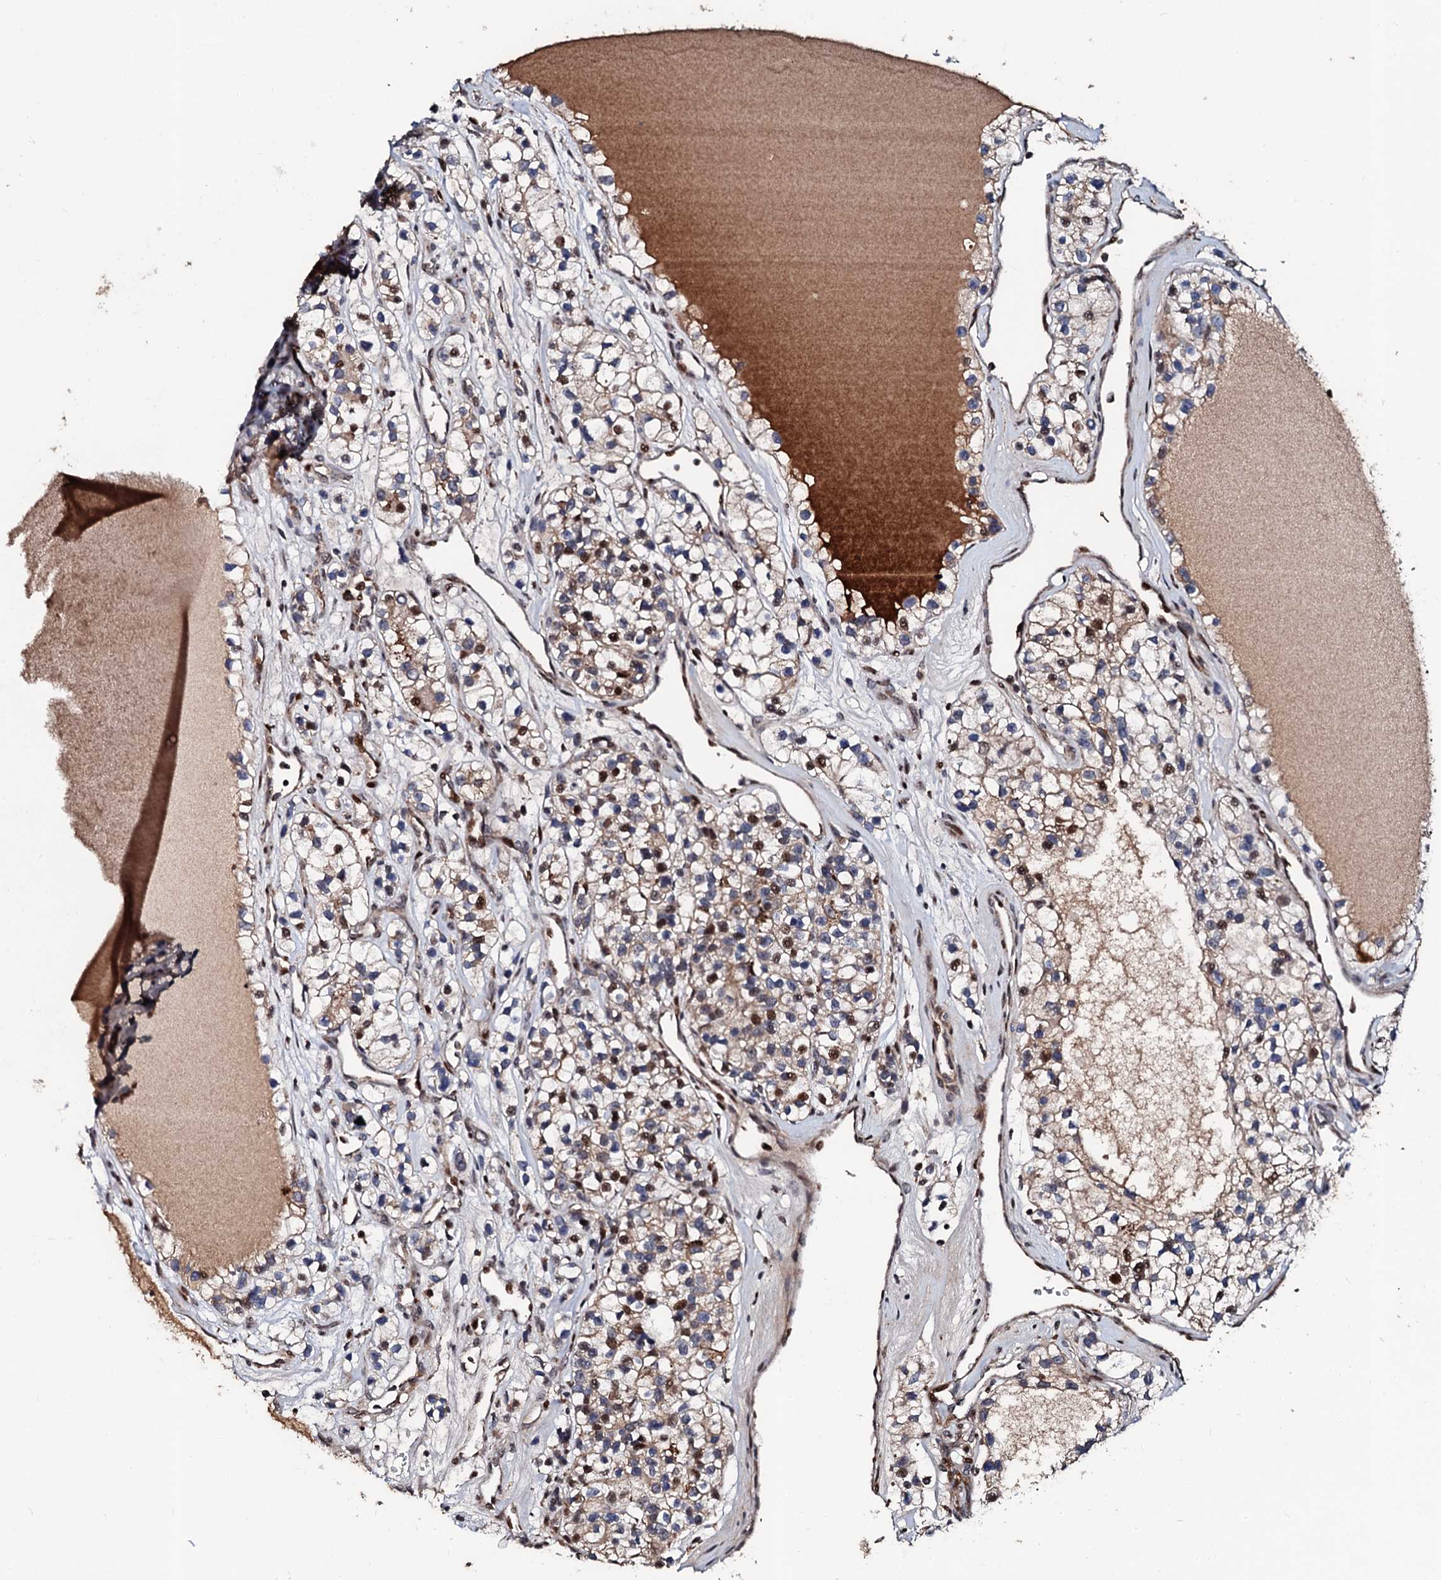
{"staining": {"intensity": "moderate", "quantity": "<25%", "location": "cytoplasmic/membranous,nuclear"}, "tissue": "renal cancer", "cell_type": "Tumor cells", "image_type": "cancer", "snomed": [{"axis": "morphology", "description": "Adenocarcinoma, NOS"}, {"axis": "topography", "description": "Kidney"}], "caption": "Renal cancer (adenocarcinoma) was stained to show a protein in brown. There is low levels of moderate cytoplasmic/membranous and nuclear positivity in about <25% of tumor cells.", "gene": "KIF18A", "patient": {"sex": "female", "age": 57}}